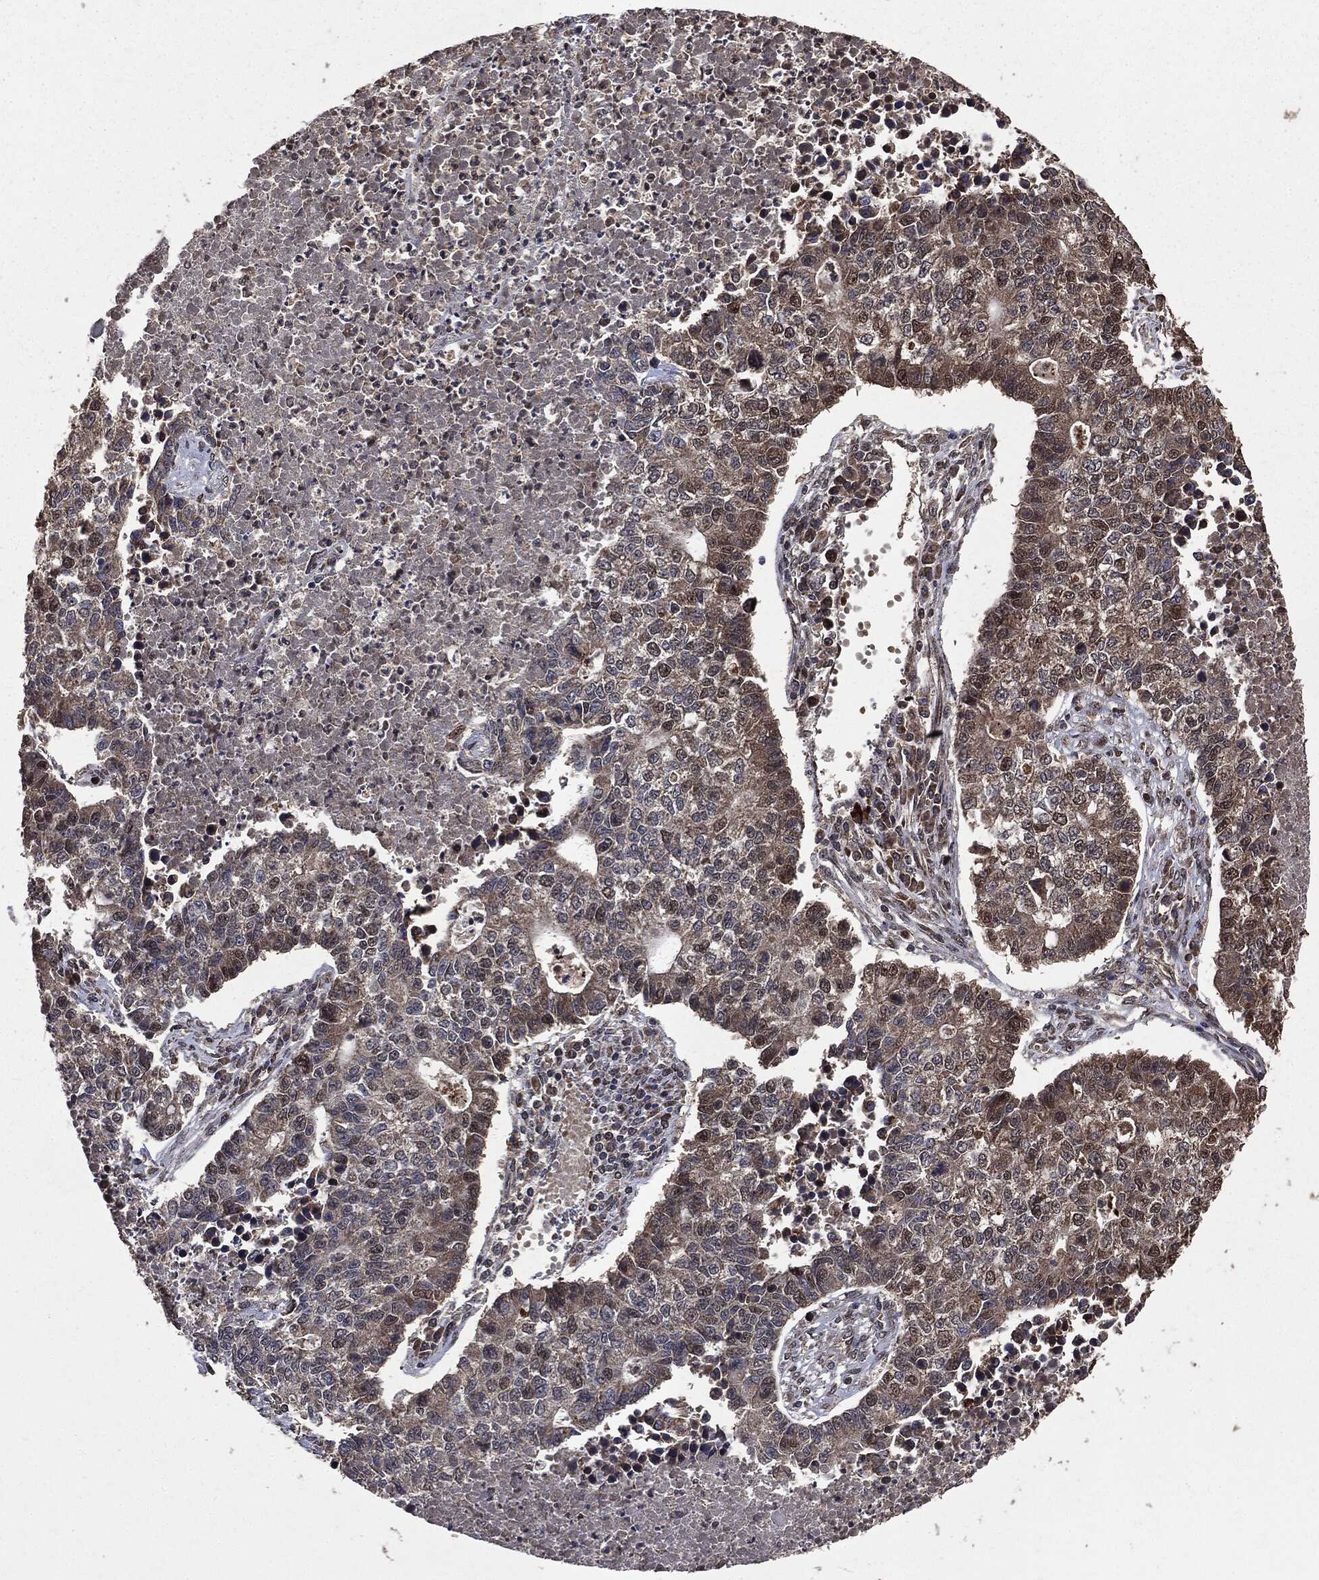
{"staining": {"intensity": "moderate", "quantity": "<25%", "location": "nuclear"}, "tissue": "lung cancer", "cell_type": "Tumor cells", "image_type": "cancer", "snomed": [{"axis": "morphology", "description": "Adenocarcinoma, NOS"}, {"axis": "topography", "description": "Lung"}], "caption": "Tumor cells exhibit low levels of moderate nuclear expression in approximately <25% of cells in human lung cancer (adenocarcinoma). (brown staining indicates protein expression, while blue staining denotes nuclei).", "gene": "PPP6R2", "patient": {"sex": "male", "age": 57}}